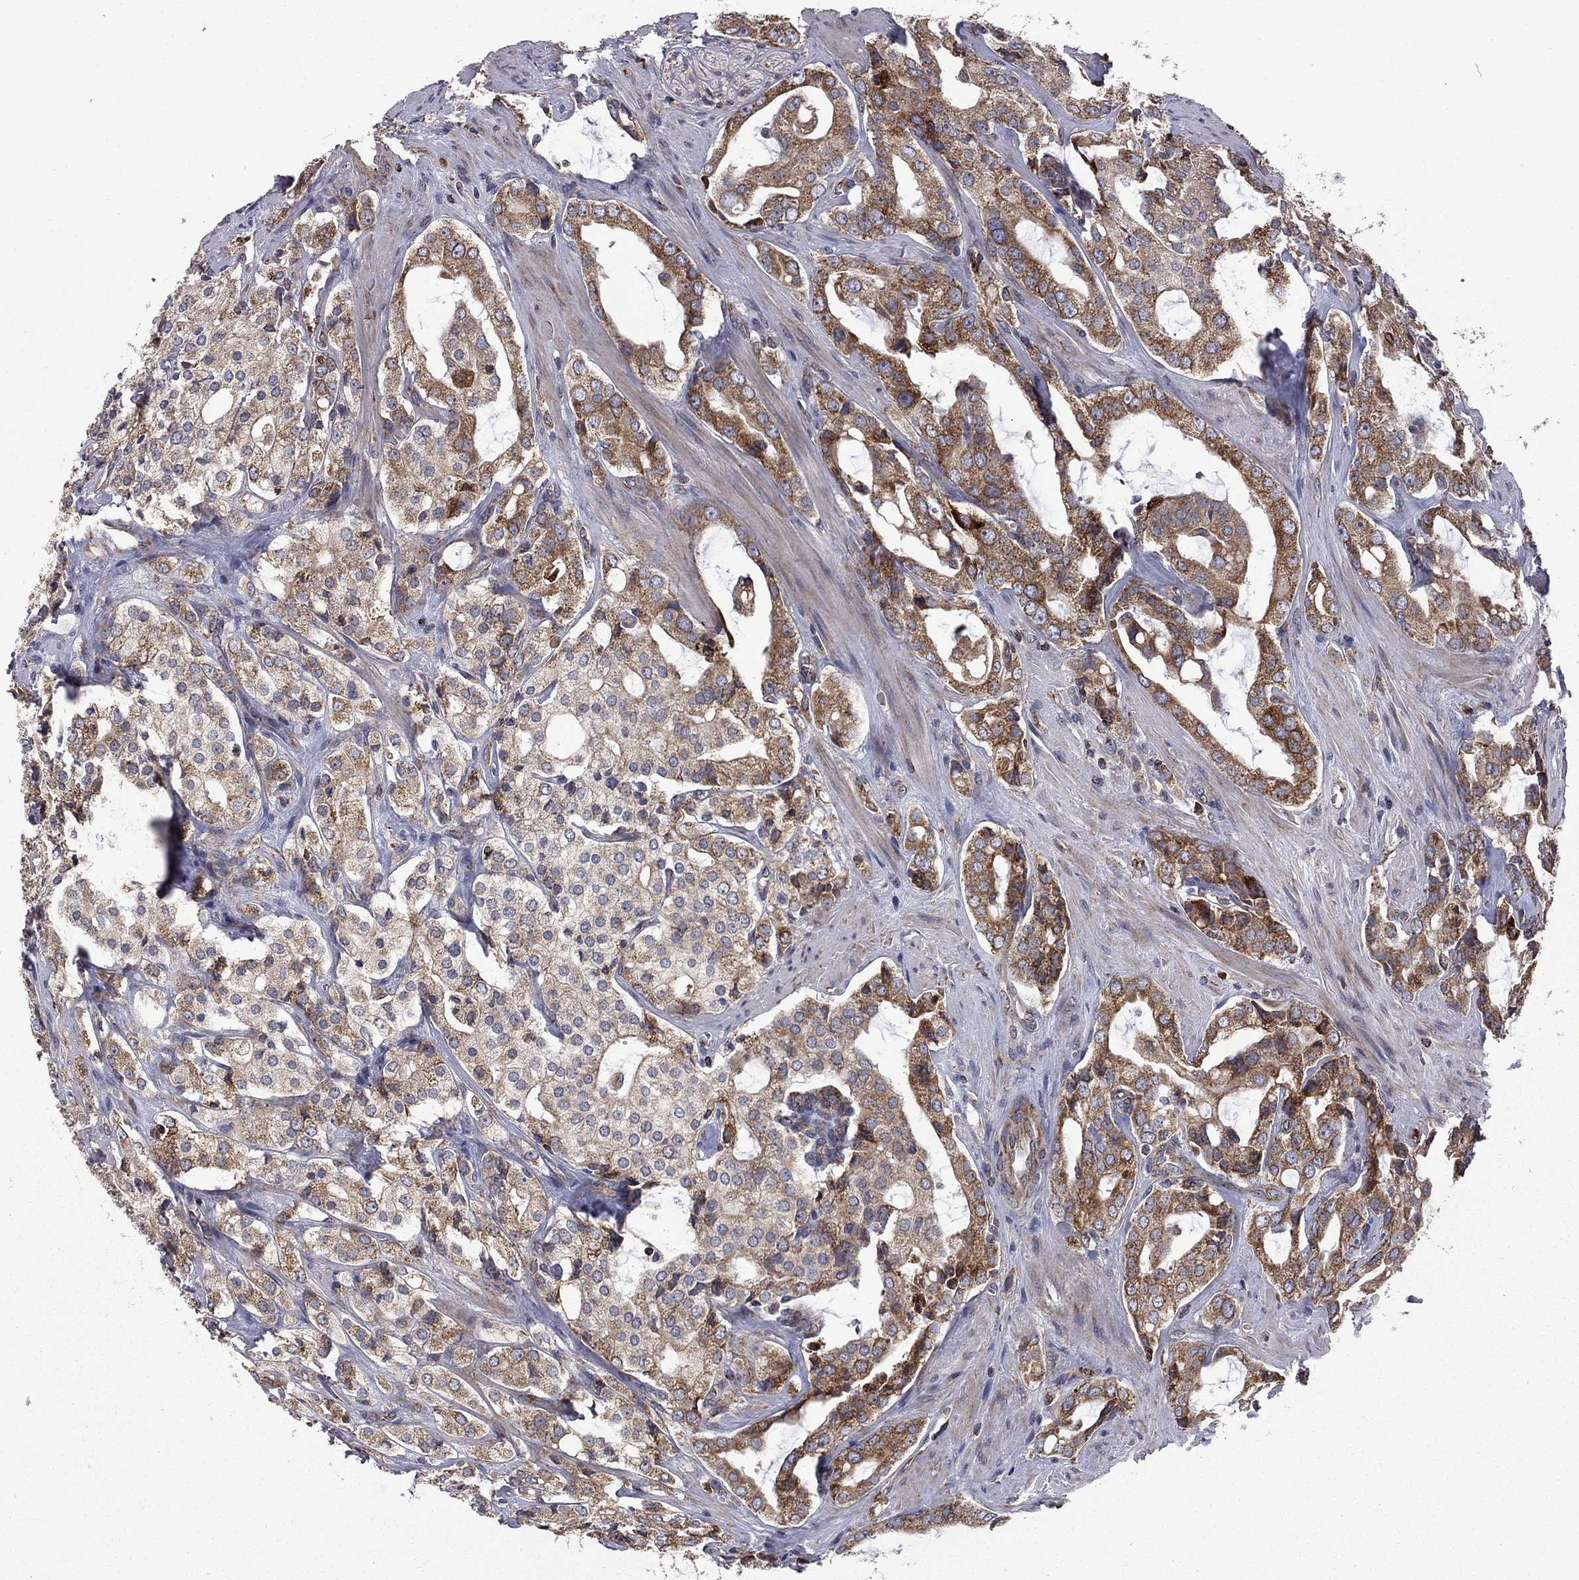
{"staining": {"intensity": "moderate", "quantity": "25%-75%", "location": "cytoplasmic/membranous"}, "tissue": "prostate cancer", "cell_type": "Tumor cells", "image_type": "cancer", "snomed": [{"axis": "morphology", "description": "Adenocarcinoma, NOS"}, {"axis": "topography", "description": "Prostate"}], "caption": "Immunohistochemical staining of prostate adenocarcinoma reveals moderate cytoplasmic/membranous protein staining in about 25%-75% of tumor cells.", "gene": "CLPTM1", "patient": {"sex": "male", "age": 66}}